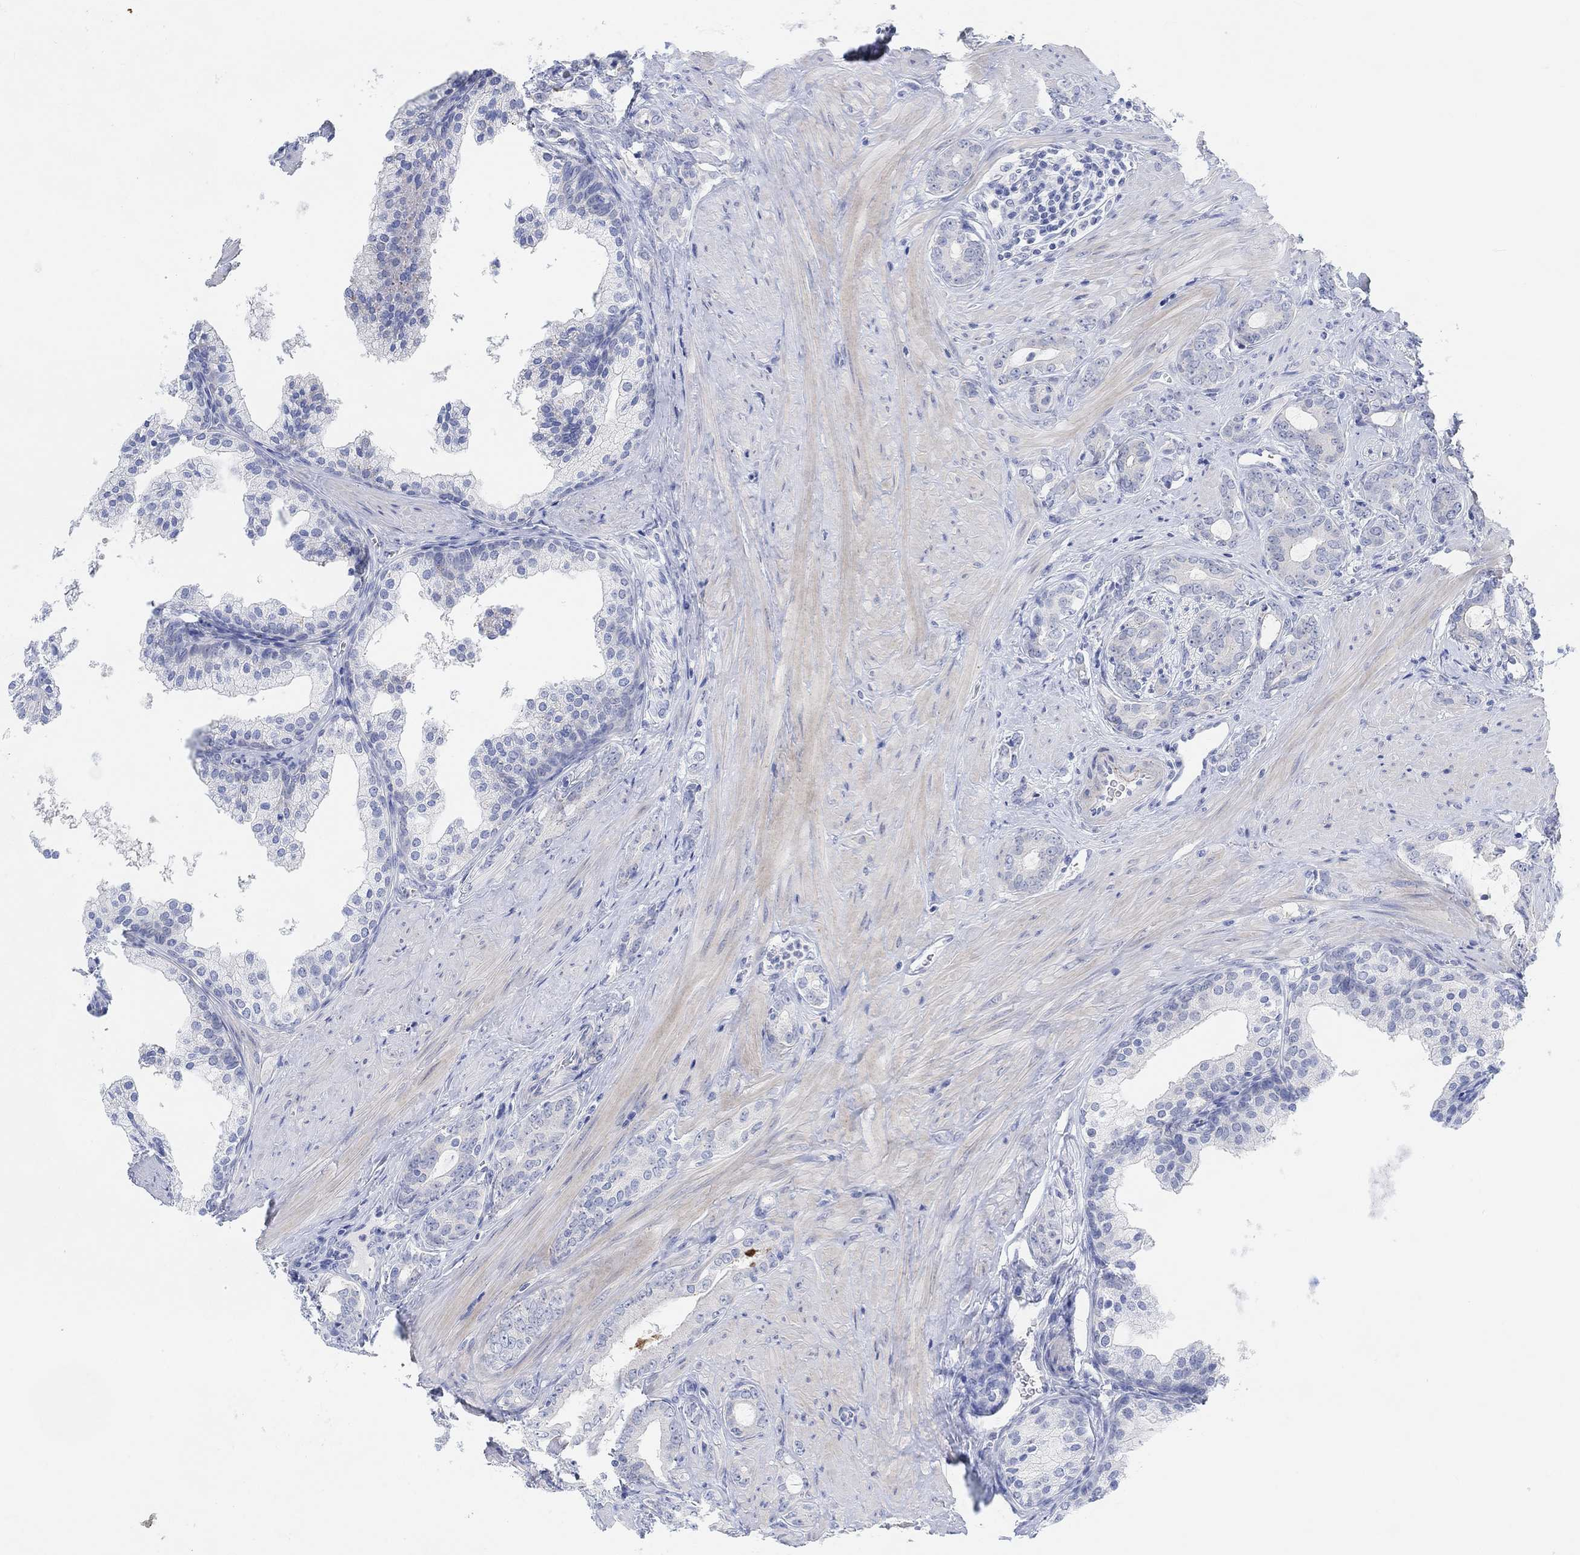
{"staining": {"intensity": "negative", "quantity": "none", "location": "none"}, "tissue": "prostate cancer", "cell_type": "Tumor cells", "image_type": "cancer", "snomed": [{"axis": "morphology", "description": "Adenocarcinoma, NOS"}, {"axis": "topography", "description": "Prostate"}], "caption": "High magnification brightfield microscopy of prostate cancer stained with DAB (brown) and counterstained with hematoxylin (blue): tumor cells show no significant staining.", "gene": "ENO4", "patient": {"sex": "male", "age": 55}}